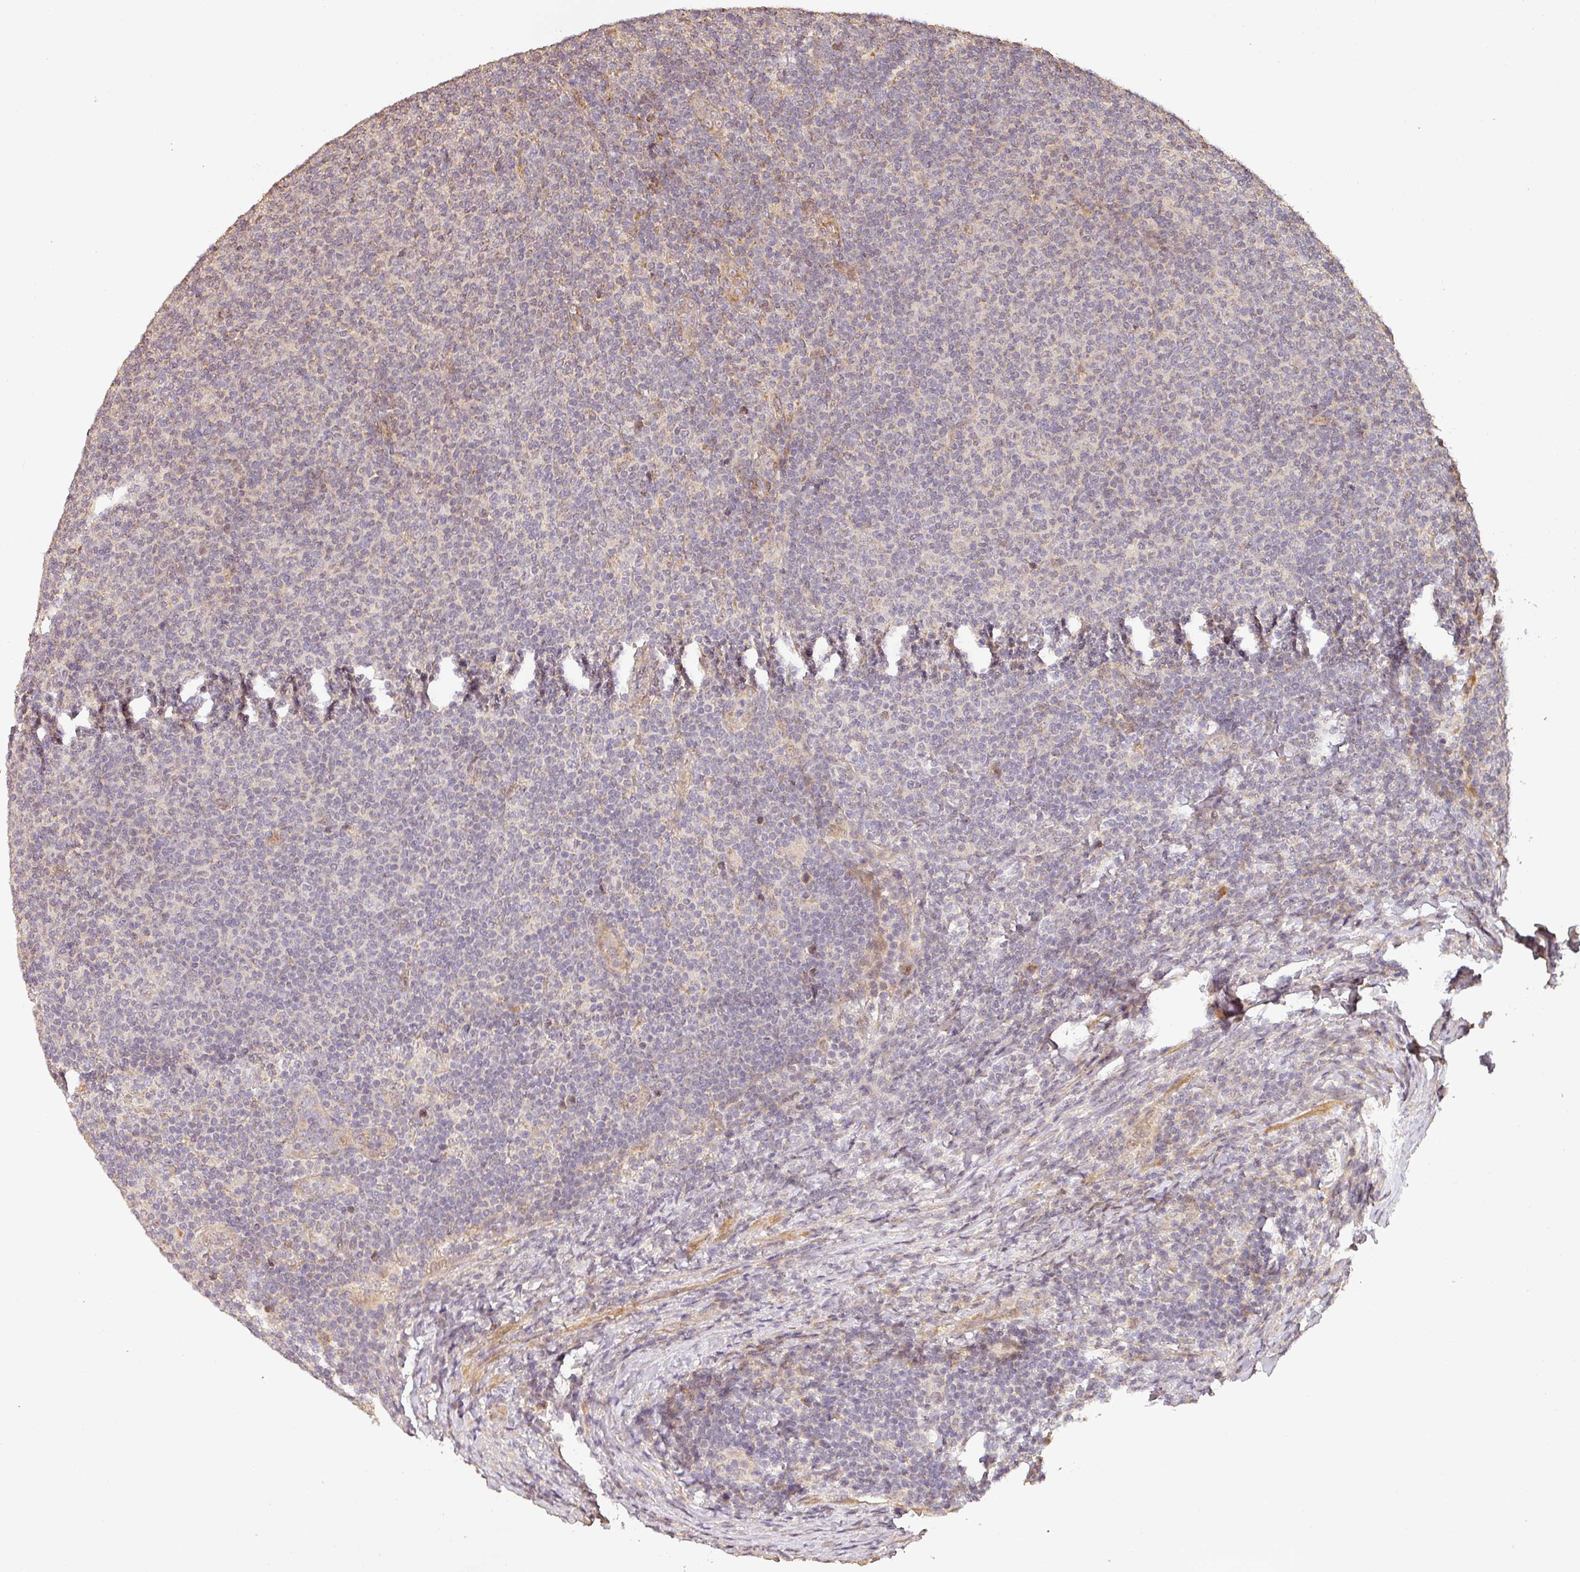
{"staining": {"intensity": "weak", "quantity": "25%-75%", "location": "cytoplasmic/membranous"}, "tissue": "lymphoma", "cell_type": "Tumor cells", "image_type": "cancer", "snomed": [{"axis": "morphology", "description": "Malignant lymphoma, non-Hodgkin's type, Low grade"}, {"axis": "topography", "description": "Lymph node"}], "caption": "Immunohistochemistry of malignant lymphoma, non-Hodgkin's type (low-grade) demonstrates low levels of weak cytoplasmic/membranous staining in approximately 25%-75% of tumor cells. The staining was performed using DAB (3,3'-diaminobenzidine) to visualize the protein expression in brown, while the nuclei were stained in blue with hematoxylin (Magnification: 20x).", "gene": "BPIFB3", "patient": {"sex": "male", "age": 66}}